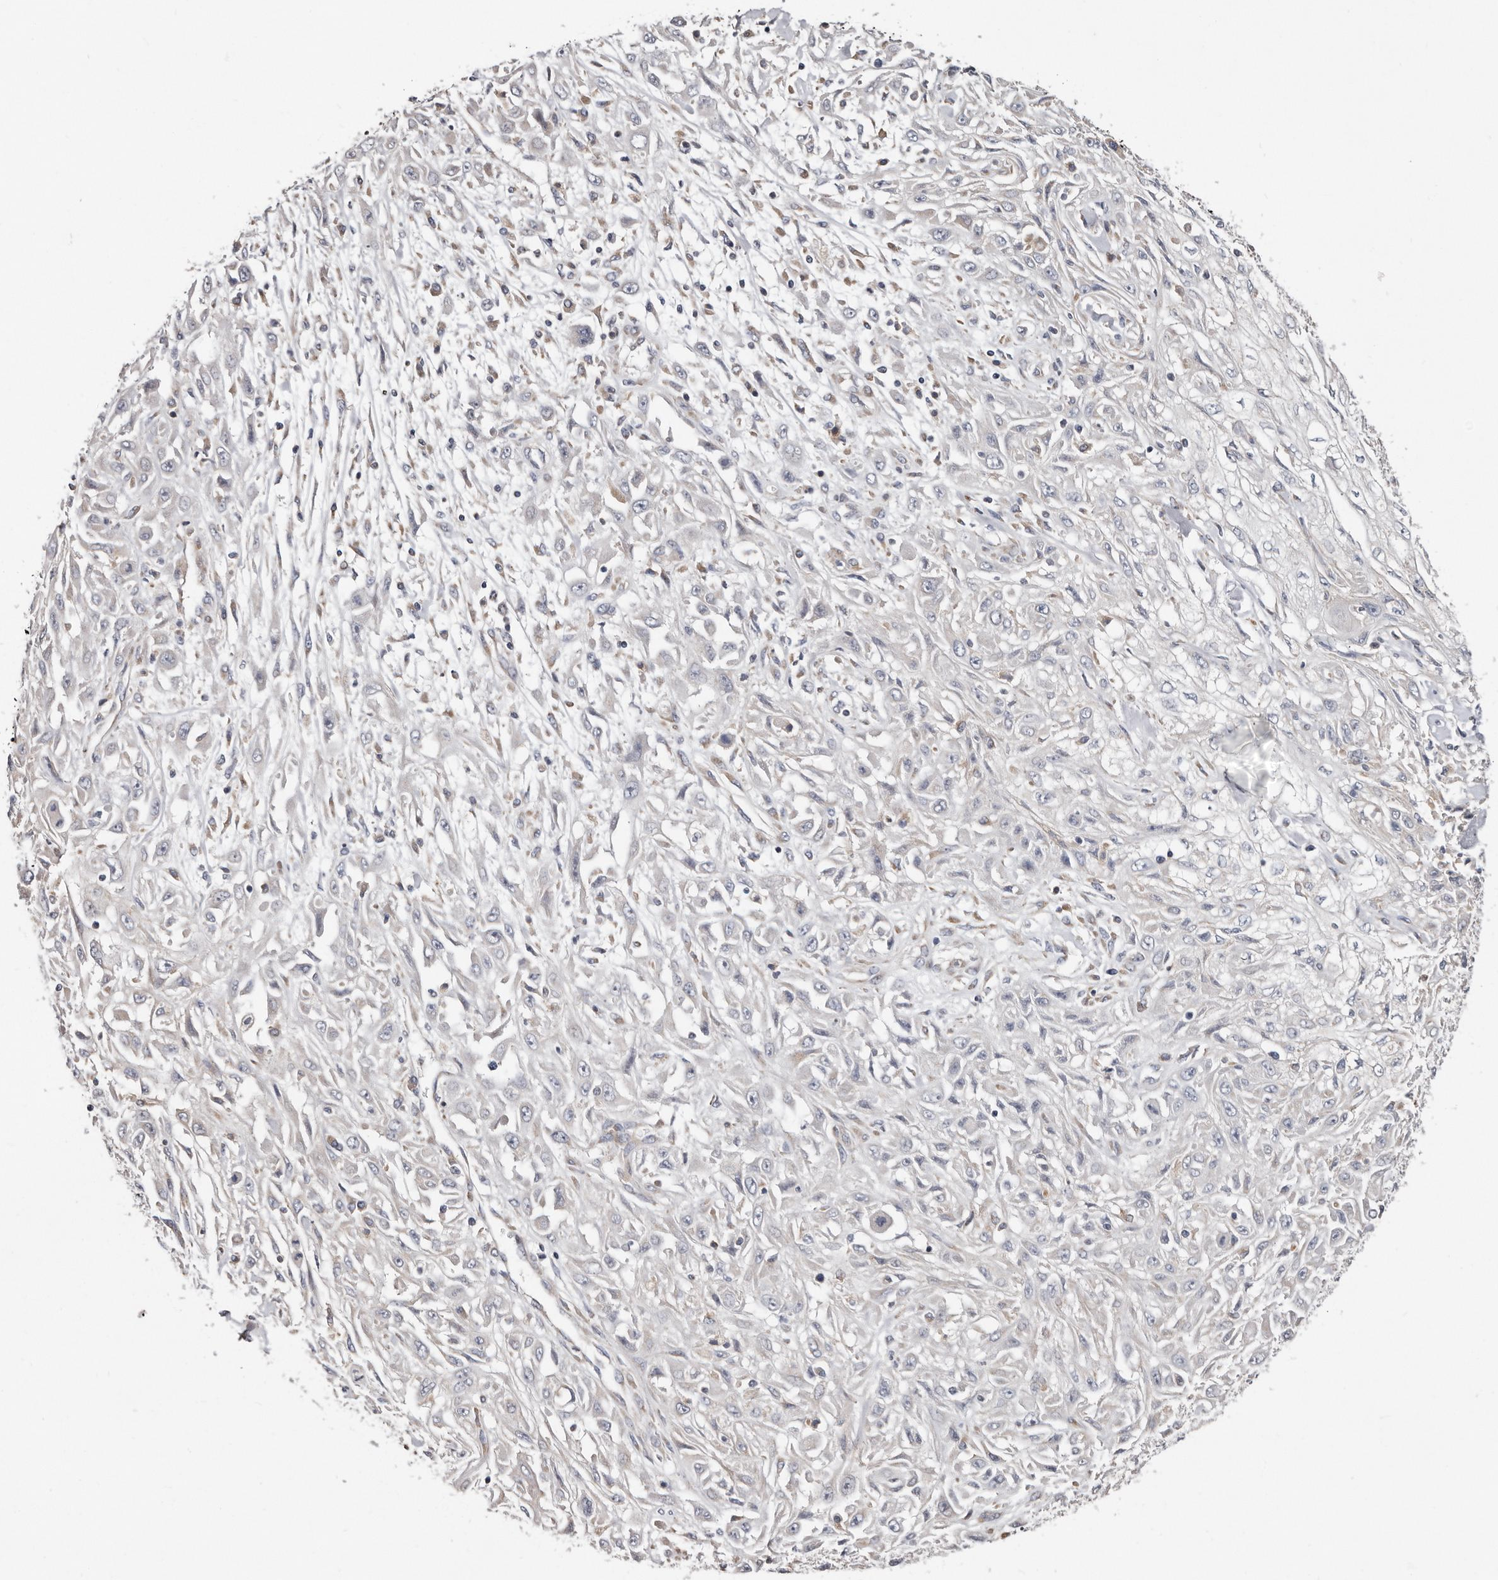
{"staining": {"intensity": "negative", "quantity": "none", "location": "none"}, "tissue": "skin cancer", "cell_type": "Tumor cells", "image_type": "cancer", "snomed": [{"axis": "morphology", "description": "Squamous cell carcinoma, NOS"}, {"axis": "morphology", "description": "Squamous cell carcinoma, metastatic, NOS"}, {"axis": "topography", "description": "Skin"}, {"axis": "topography", "description": "Lymph node"}], "caption": "Tumor cells are negative for protein expression in human skin squamous cell carcinoma.", "gene": "ASIC5", "patient": {"sex": "male", "age": 75}}